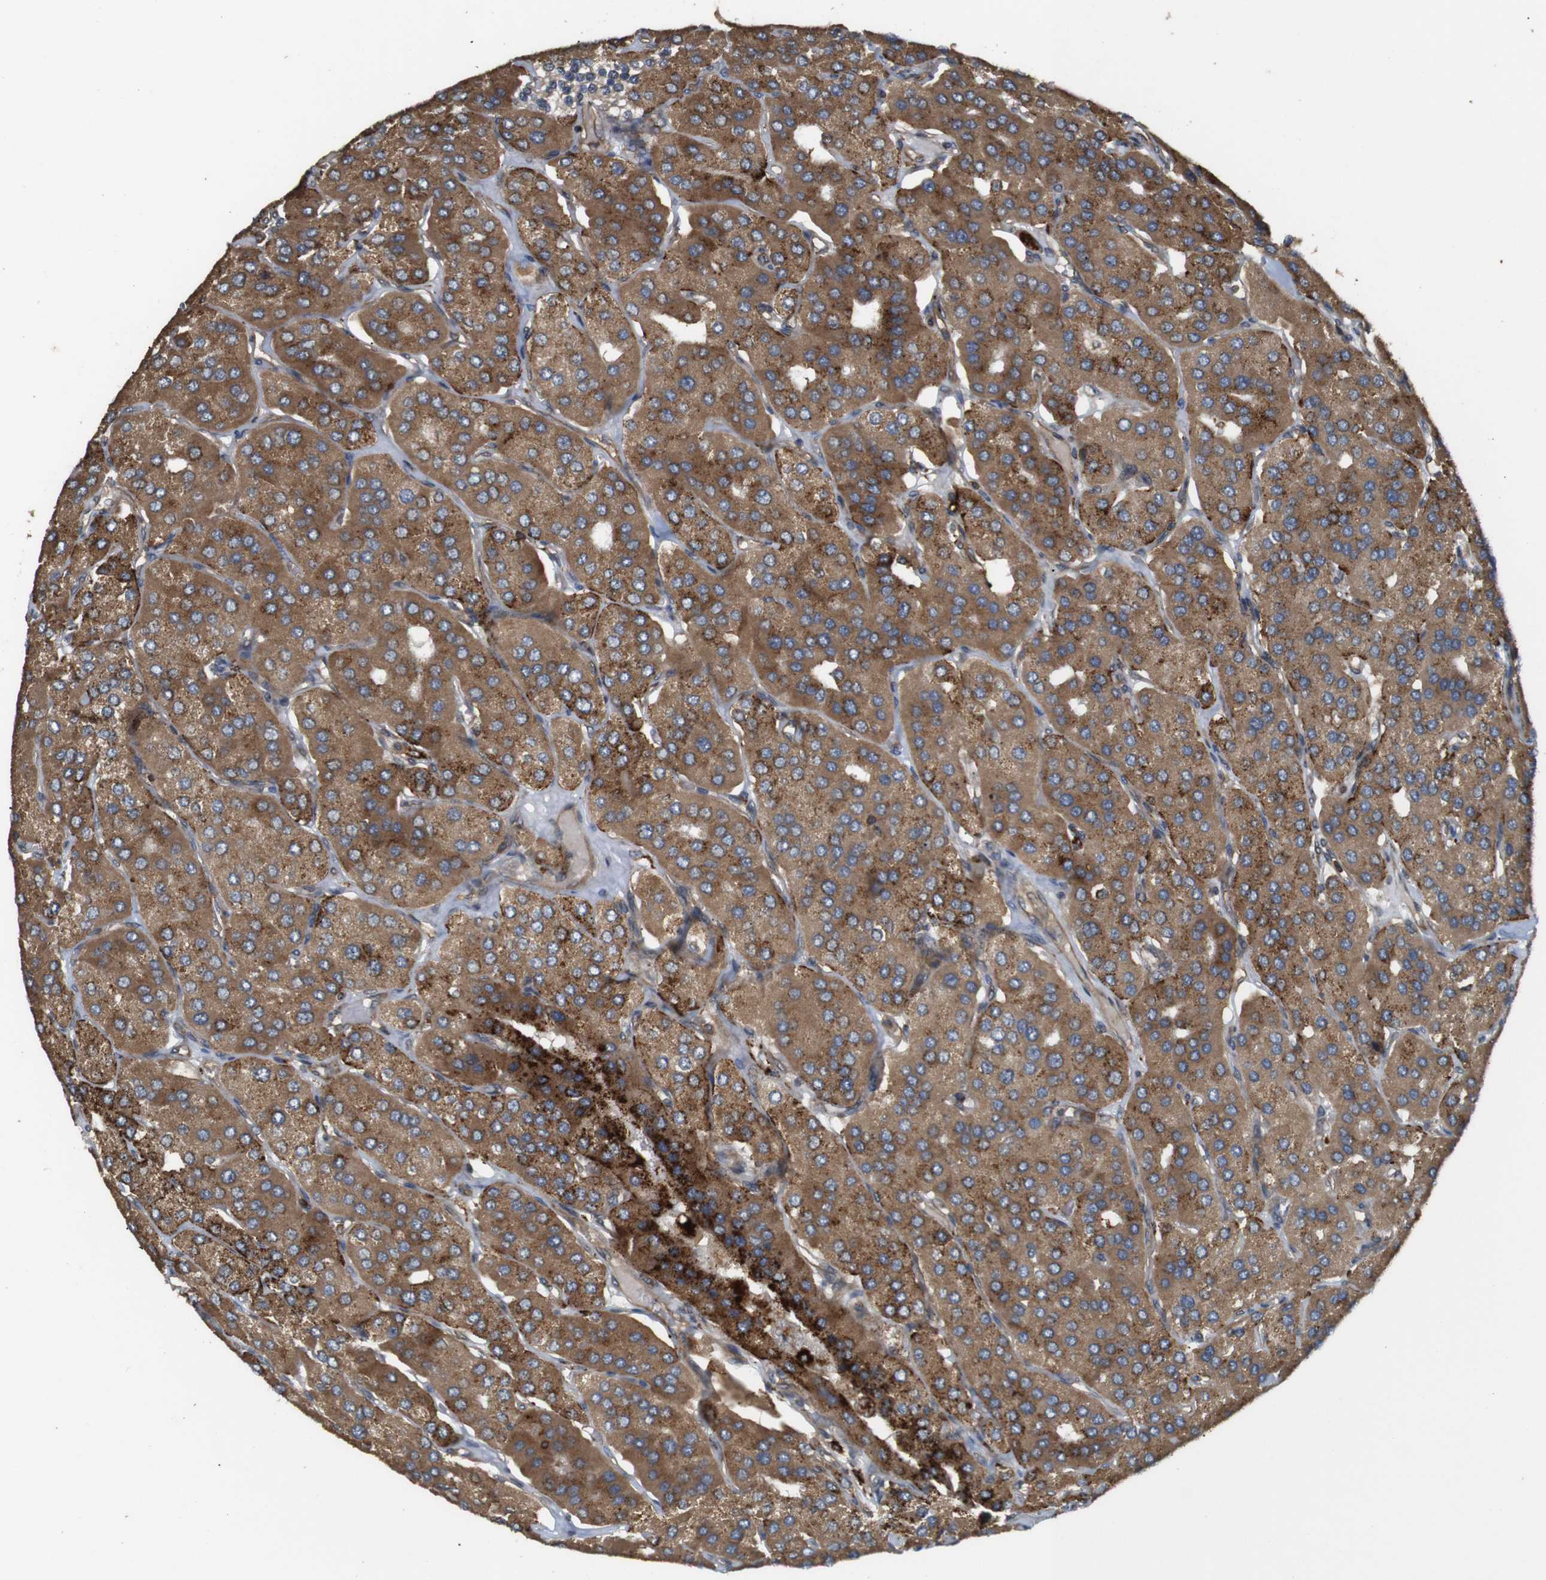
{"staining": {"intensity": "strong", "quantity": ">75%", "location": "cytoplasmic/membranous"}, "tissue": "parathyroid gland", "cell_type": "Glandular cells", "image_type": "normal", "snomed": [{"axis": "morphology", "description": "Normal tissue, NOS"}, {"axis": "morphology", "description": "Adenoma, NOS"}, {"axis": "topography", "description": "Parathyroid gland"}], "caption": "This photomicrograph displays benign parathyroid gland stained with immunohistochemistry to label a protein in brown. The cytoplasmic/membranous of glandular cells show strong positivity for the protein. Nuclei are counter-stained blue.", "gene": "KSR1", "patient": {"sex": "female", "age": 86}}